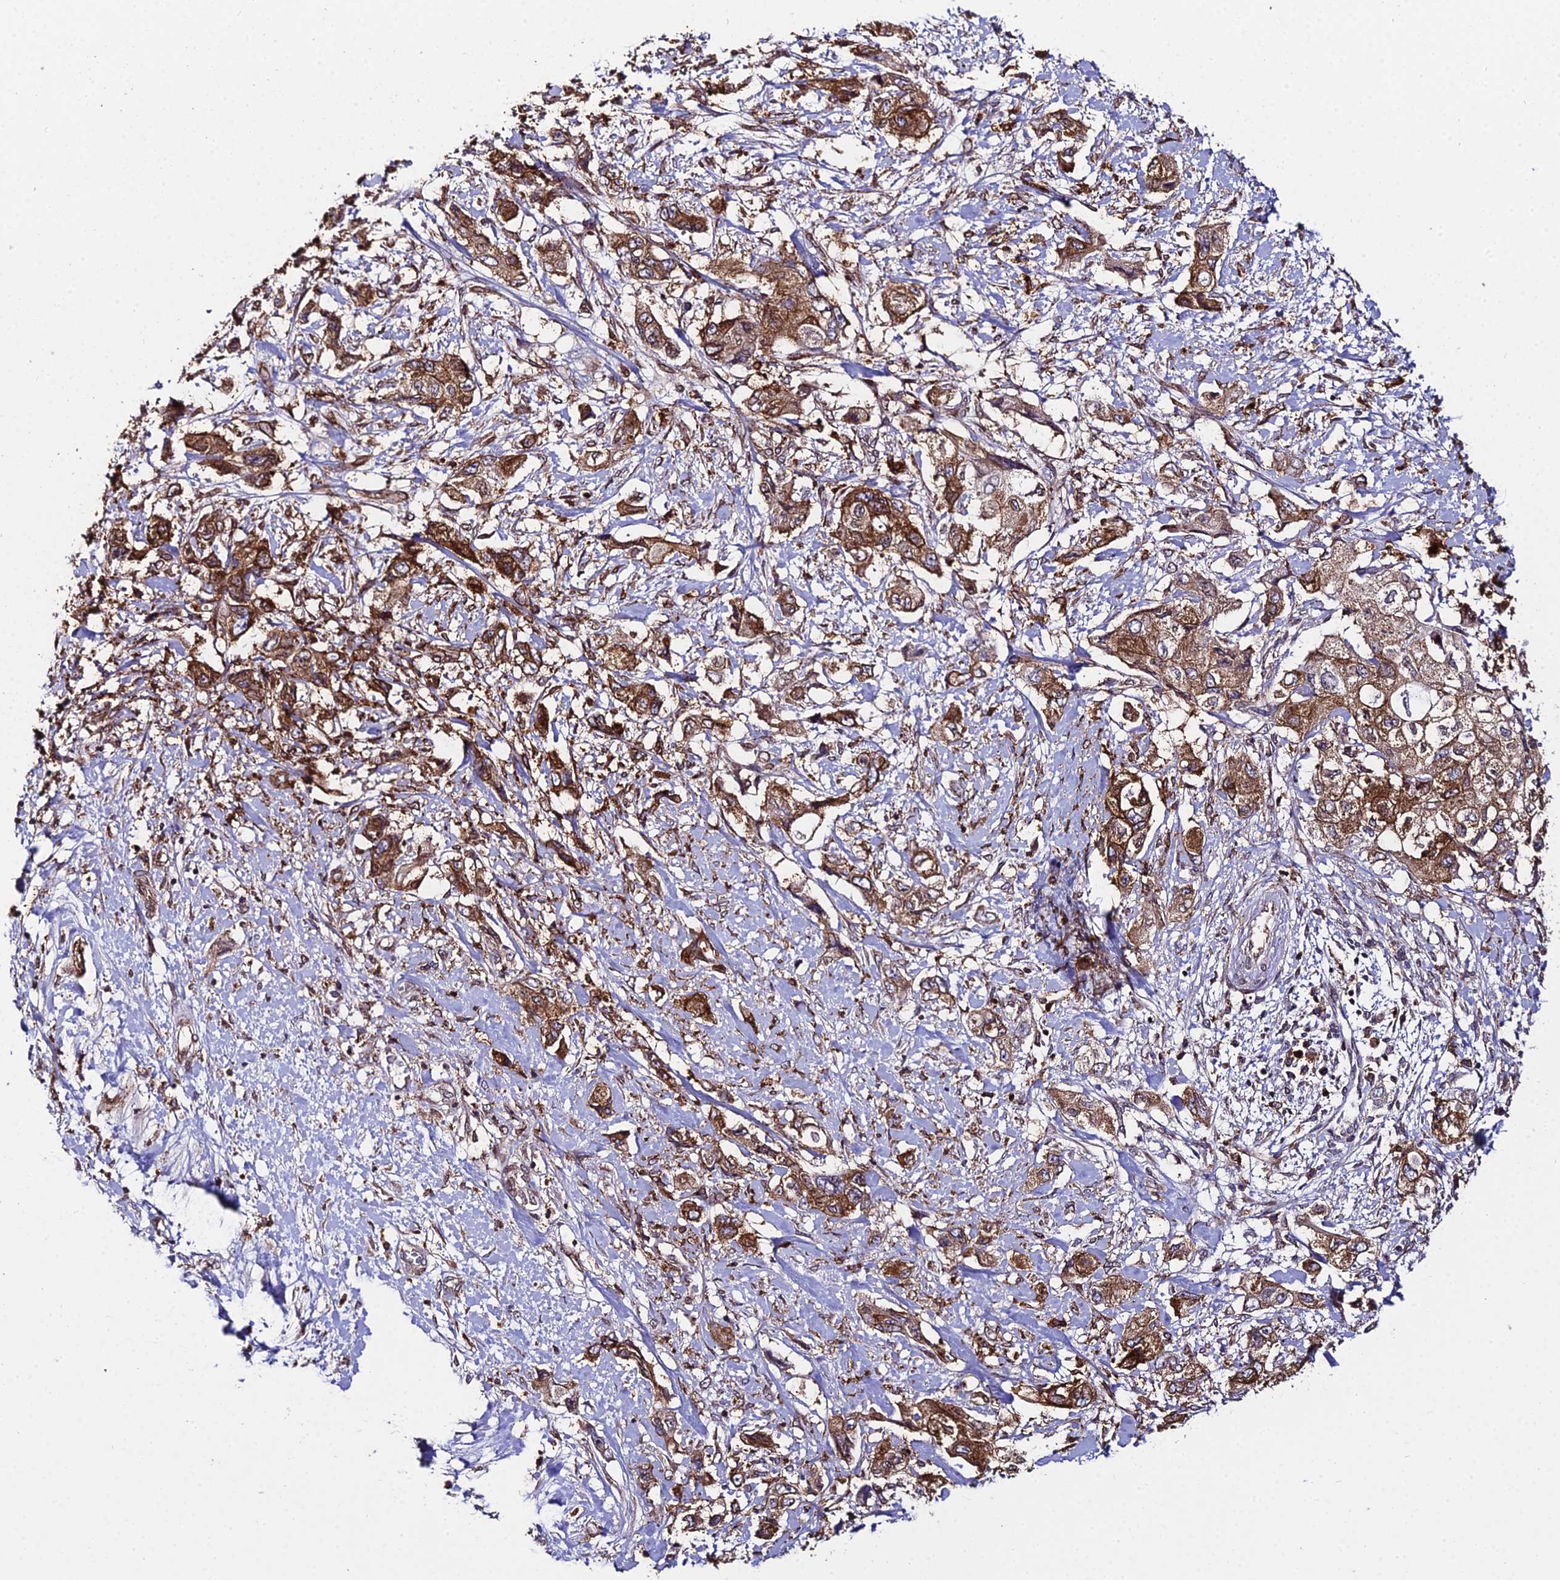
{"staining": {"intensity": "strong", "quantity": ">75%", "location": "cytoplasmic/membranous"}, "tissue": "pancreatic cancer", "cell_type": "Tumor cells", "image_type": "cancer", "snomed": [{"axis": "morphology", "description": "Adenocarcinoma, NOS"}, {"axis": "topography", "description": "Pancreas"}], "caption": "There is high levels of strong cytoplasmic/membranous expression in tumor cells of pancreatic cancer, as demonstrated by immunohistochemical staining (brown color).", "gene": "DDX19A", "patient": {"sex": "female", "age": 73}}